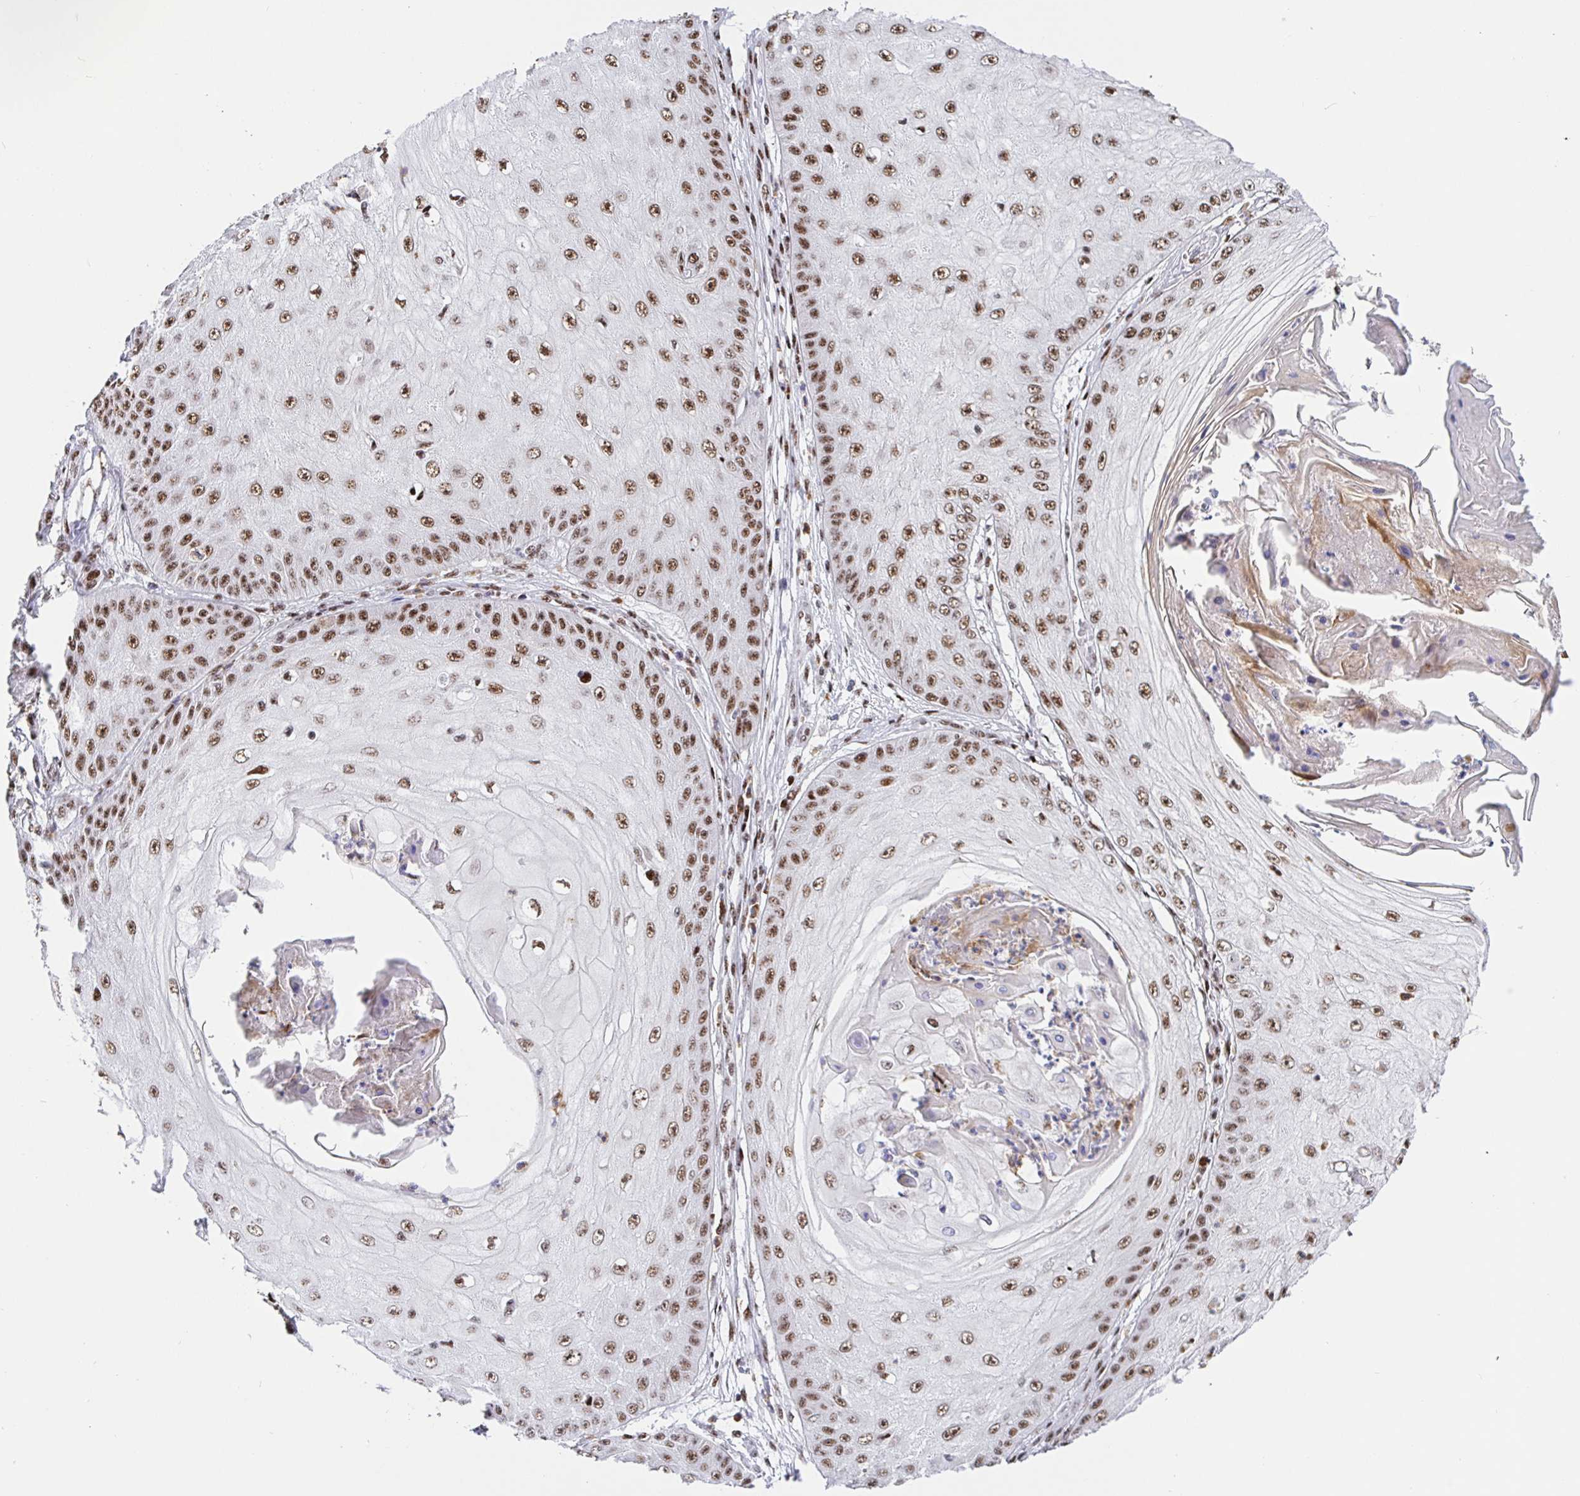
{"staining": {"intensity": "moderate", "quantity": ">75%", "location": "nuclear"}, "tissue": "skin cancer", "cell_type": "Tumor cells", "image_type": "cancer", "snomed": [{"axis": "morphology", "description": "Squamous cell carcinoma, NOS"}, {"axis": "topography", "description": "Skin"}], "caption": "Immunohistochemical staining of skin cancer reveals moderate nuclear protein staining in approximately >75% of tumor cells.", "gene": "SETD5", "patient": {"sex": "male", "age": 70}}